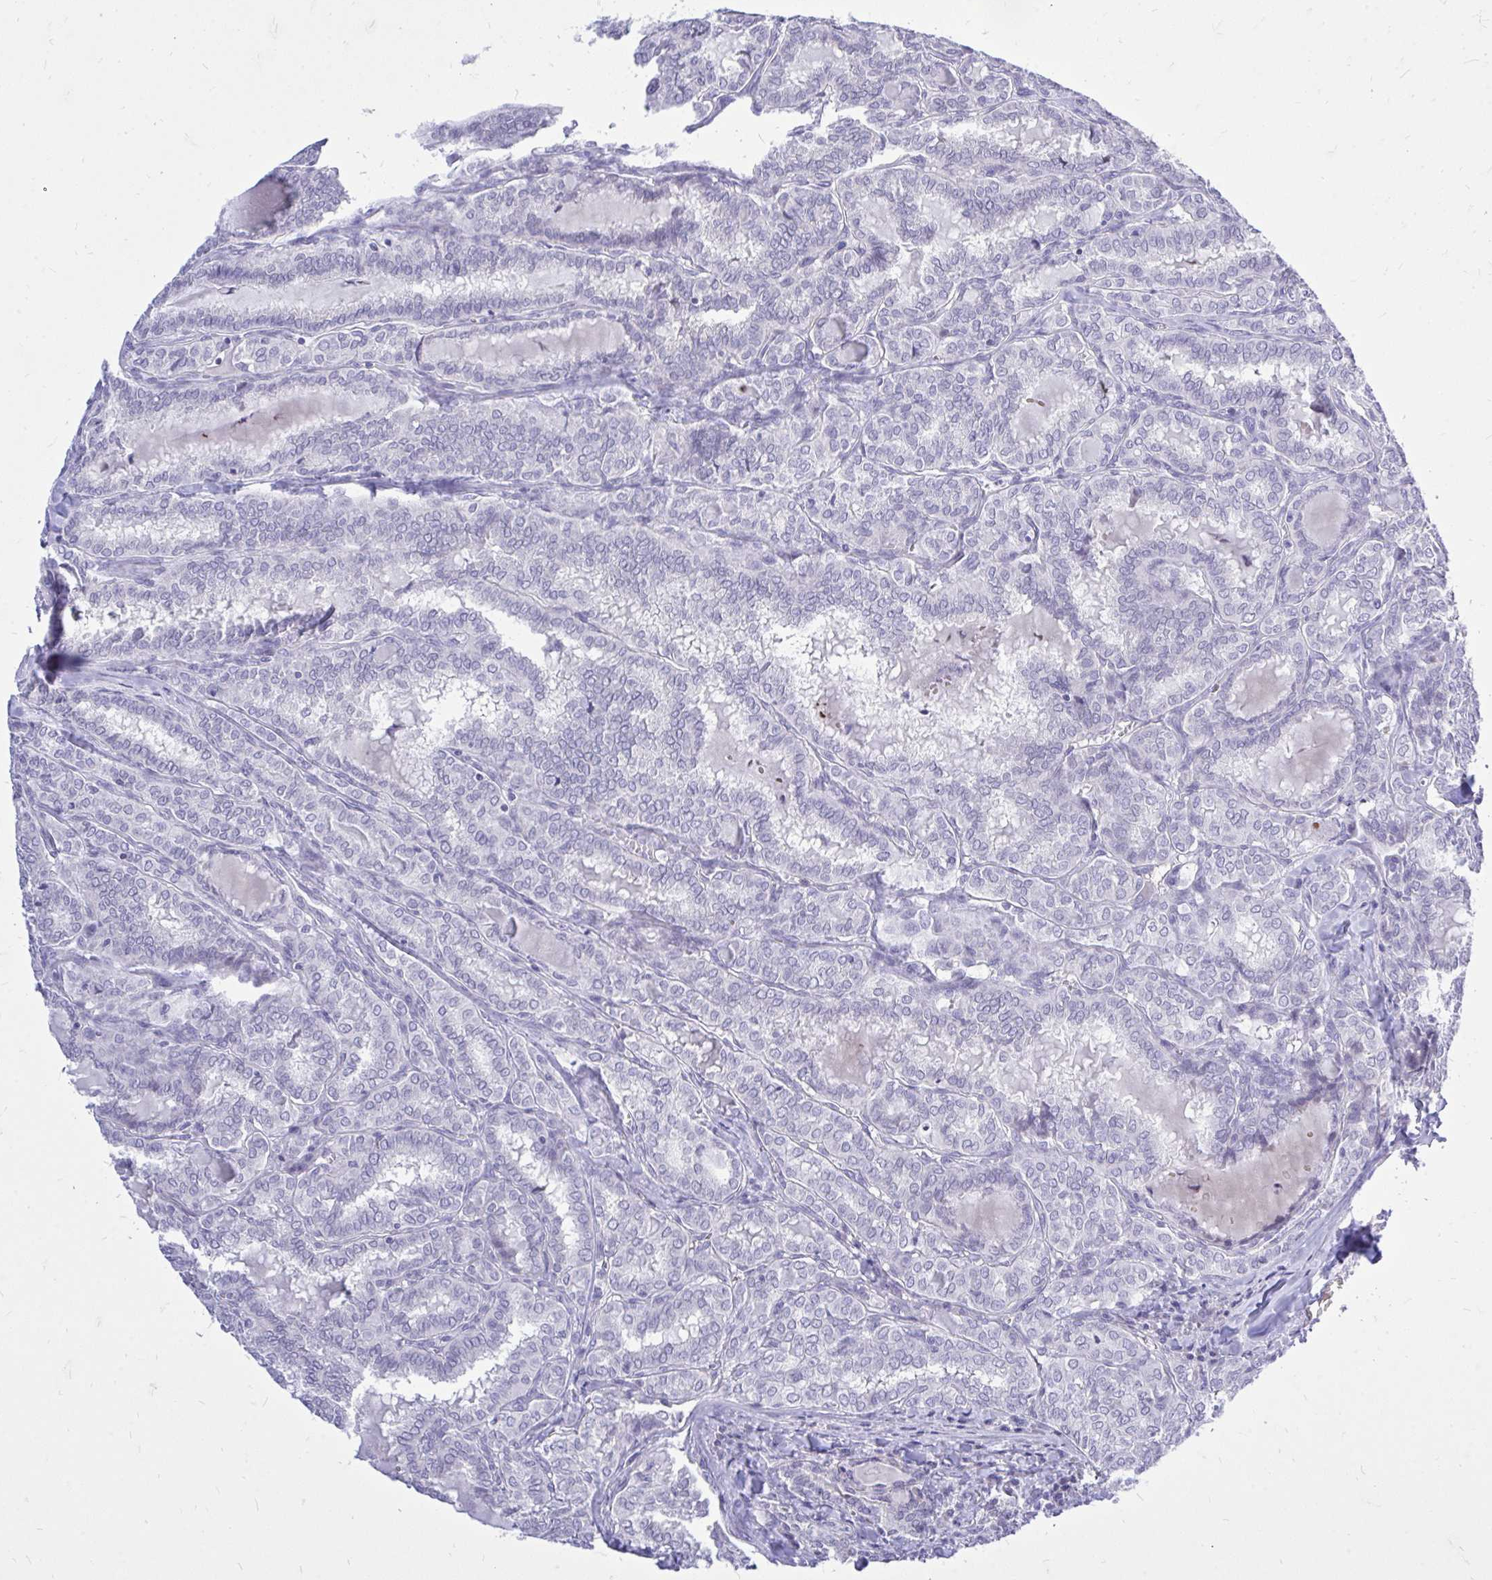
{"staining": {"intensity": "negative", "quantity": "none", "location": "none"}, "tissue": "thyroid cancer", "cell_type": "Tumor cells", "image_type": "cancer", "snomed": [{"axis": "morphology", "description": "Papillary adenocarcinoma, NOS"}, {"axis": "topography", "description": "Thyroid gland"}], "caption": "Histopathology image shows no protein staining in tumor cells of thyroid cancer (papillary adenocarcinoma) tissue. Nuclei are stained in blue.", "gene": "GABRA1", "patient": {"sex": "female", "age": 30}}